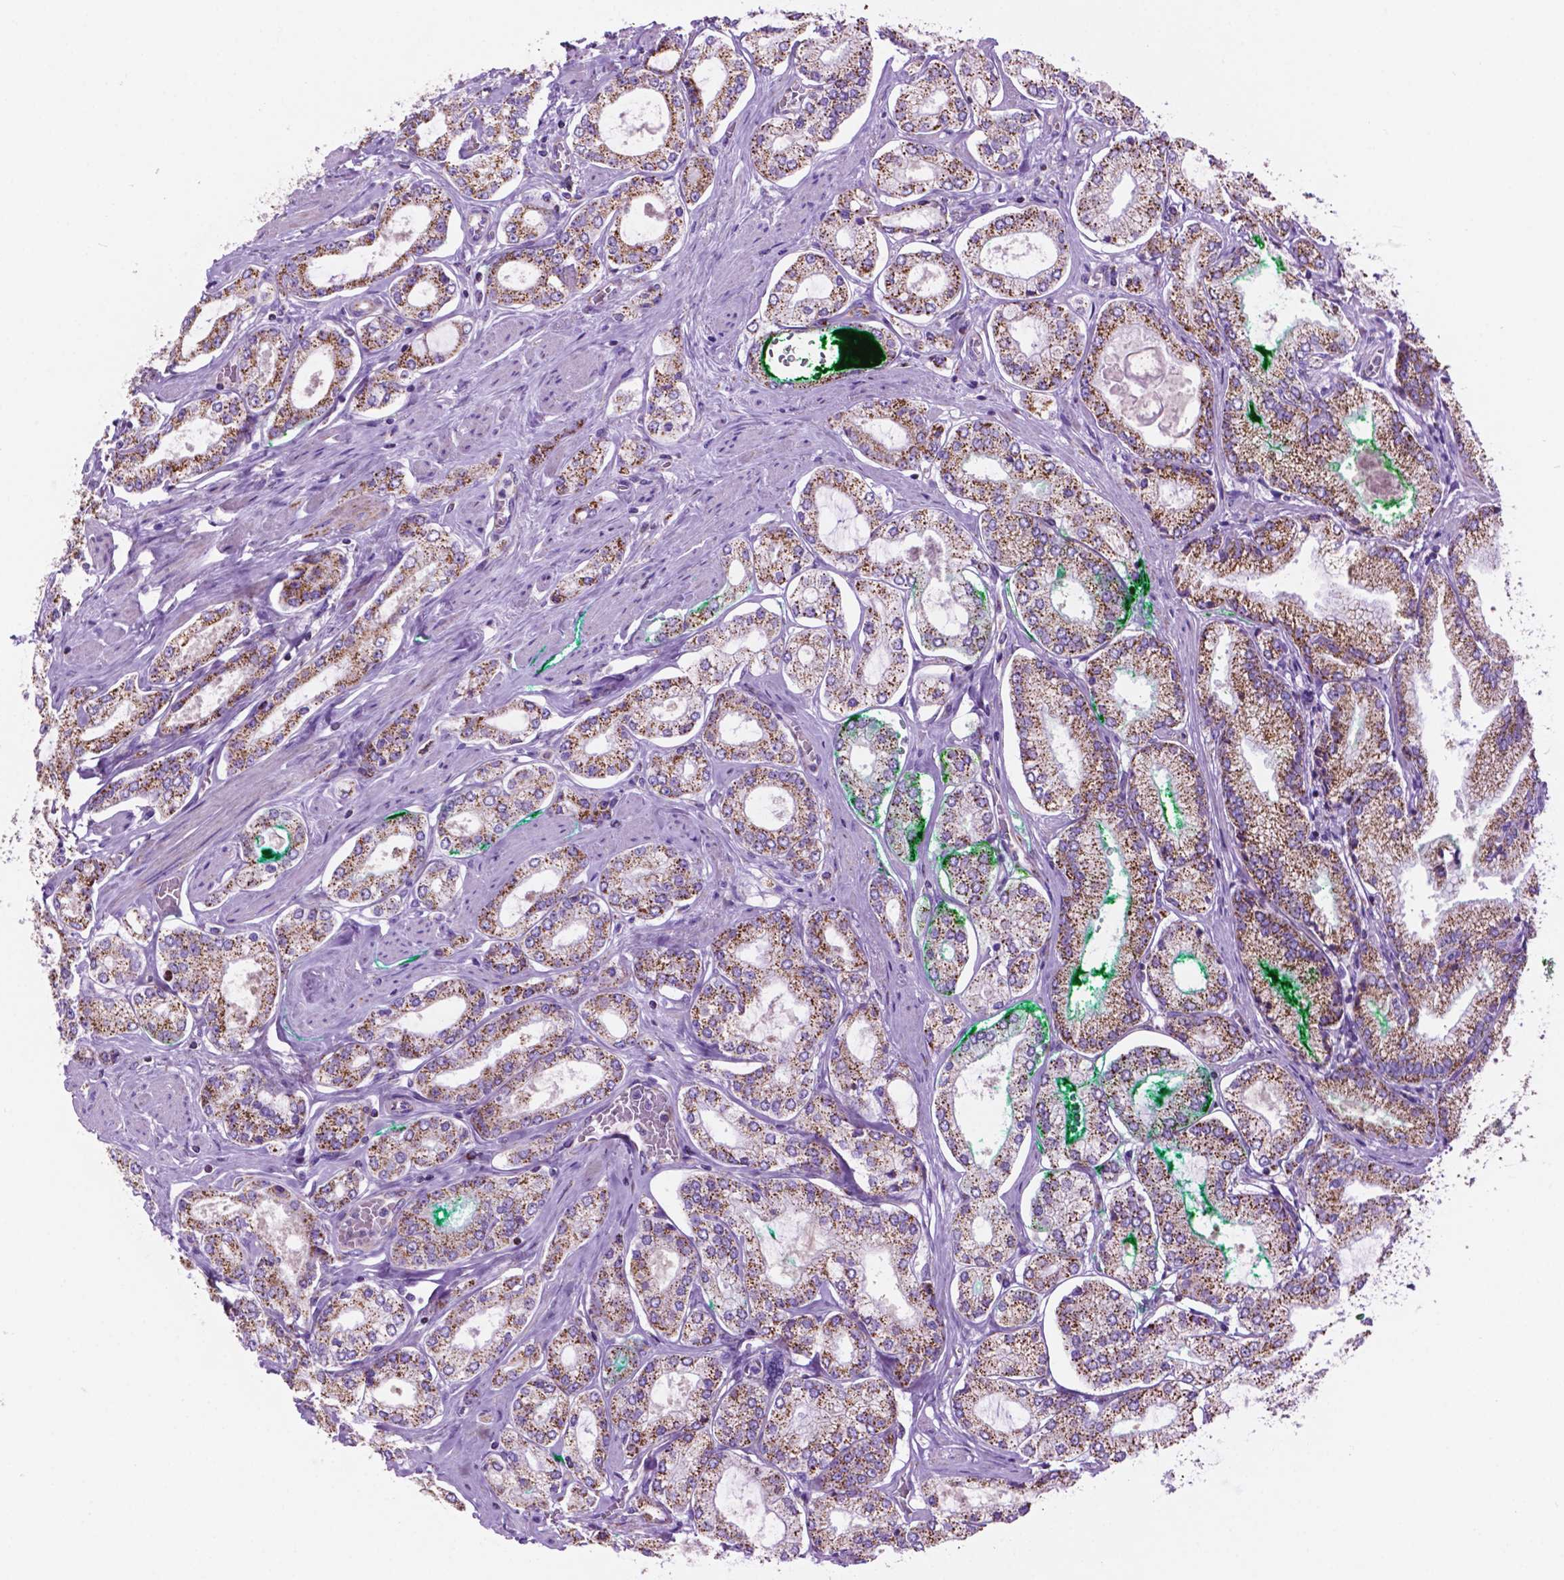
{"staining": {"intensity": "strong", "quantity": ">75%", "location": "cytoplasmic/membranous"}, "tissue": "prostate cancer", "cell_type": "Tumor cells", "image_type": "cancer", "snomed": [{"axis": "morphology", "description": "Adenocarcinoma, High grade"}, {"axis": "topography", "description": "Prostate"}], "caption": "Tumor cells show strong cytoplasmic/membranous staining in approximately >75% of cells in prostate cancer (high-grade adenocarcinoma).", "gene": "GDPD5", "patient": {"sex": "male", "age": 68}}